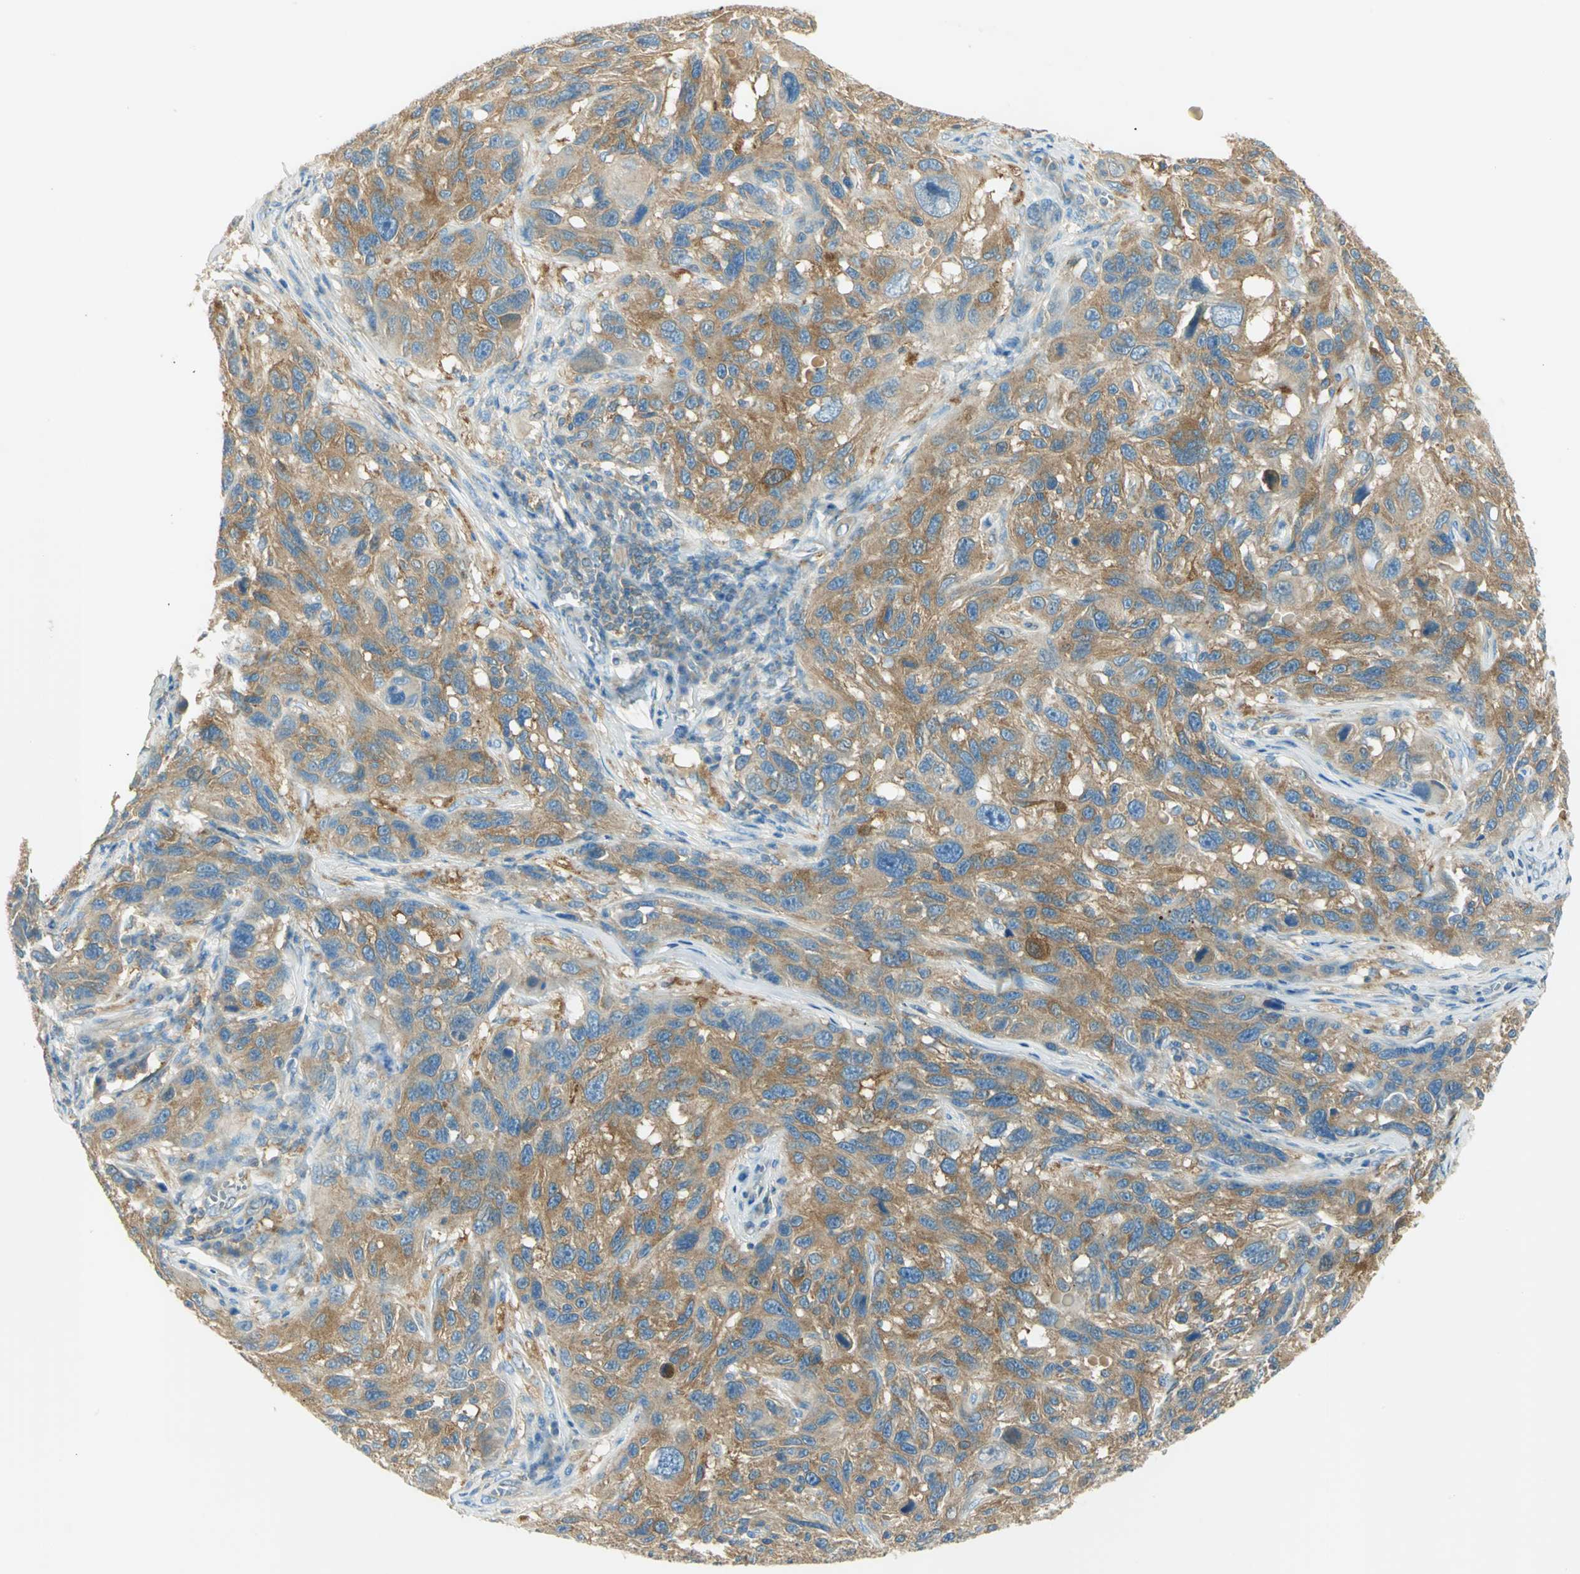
{"staining": {"intensity": "strong", "quantity": ">75%", "location": "cytoplasmic/membranous"}, "tissue": "melanoma", "cell_type": "Tumor cells", "image_type": "cancer", "snomed": [{"axis": "morphology", "description": "Malignant melanoma, NOS"}, {"axis": "topography", "description": "Skin"}], "caption": "The image displays immunohistochemical staining of melanoma. There is strong cytoplasmic/membranous staining is identified in approximately >75% of tumor cells.", "gene": "TSC22D2", "patient": {"sex": "male", "age": 53}}